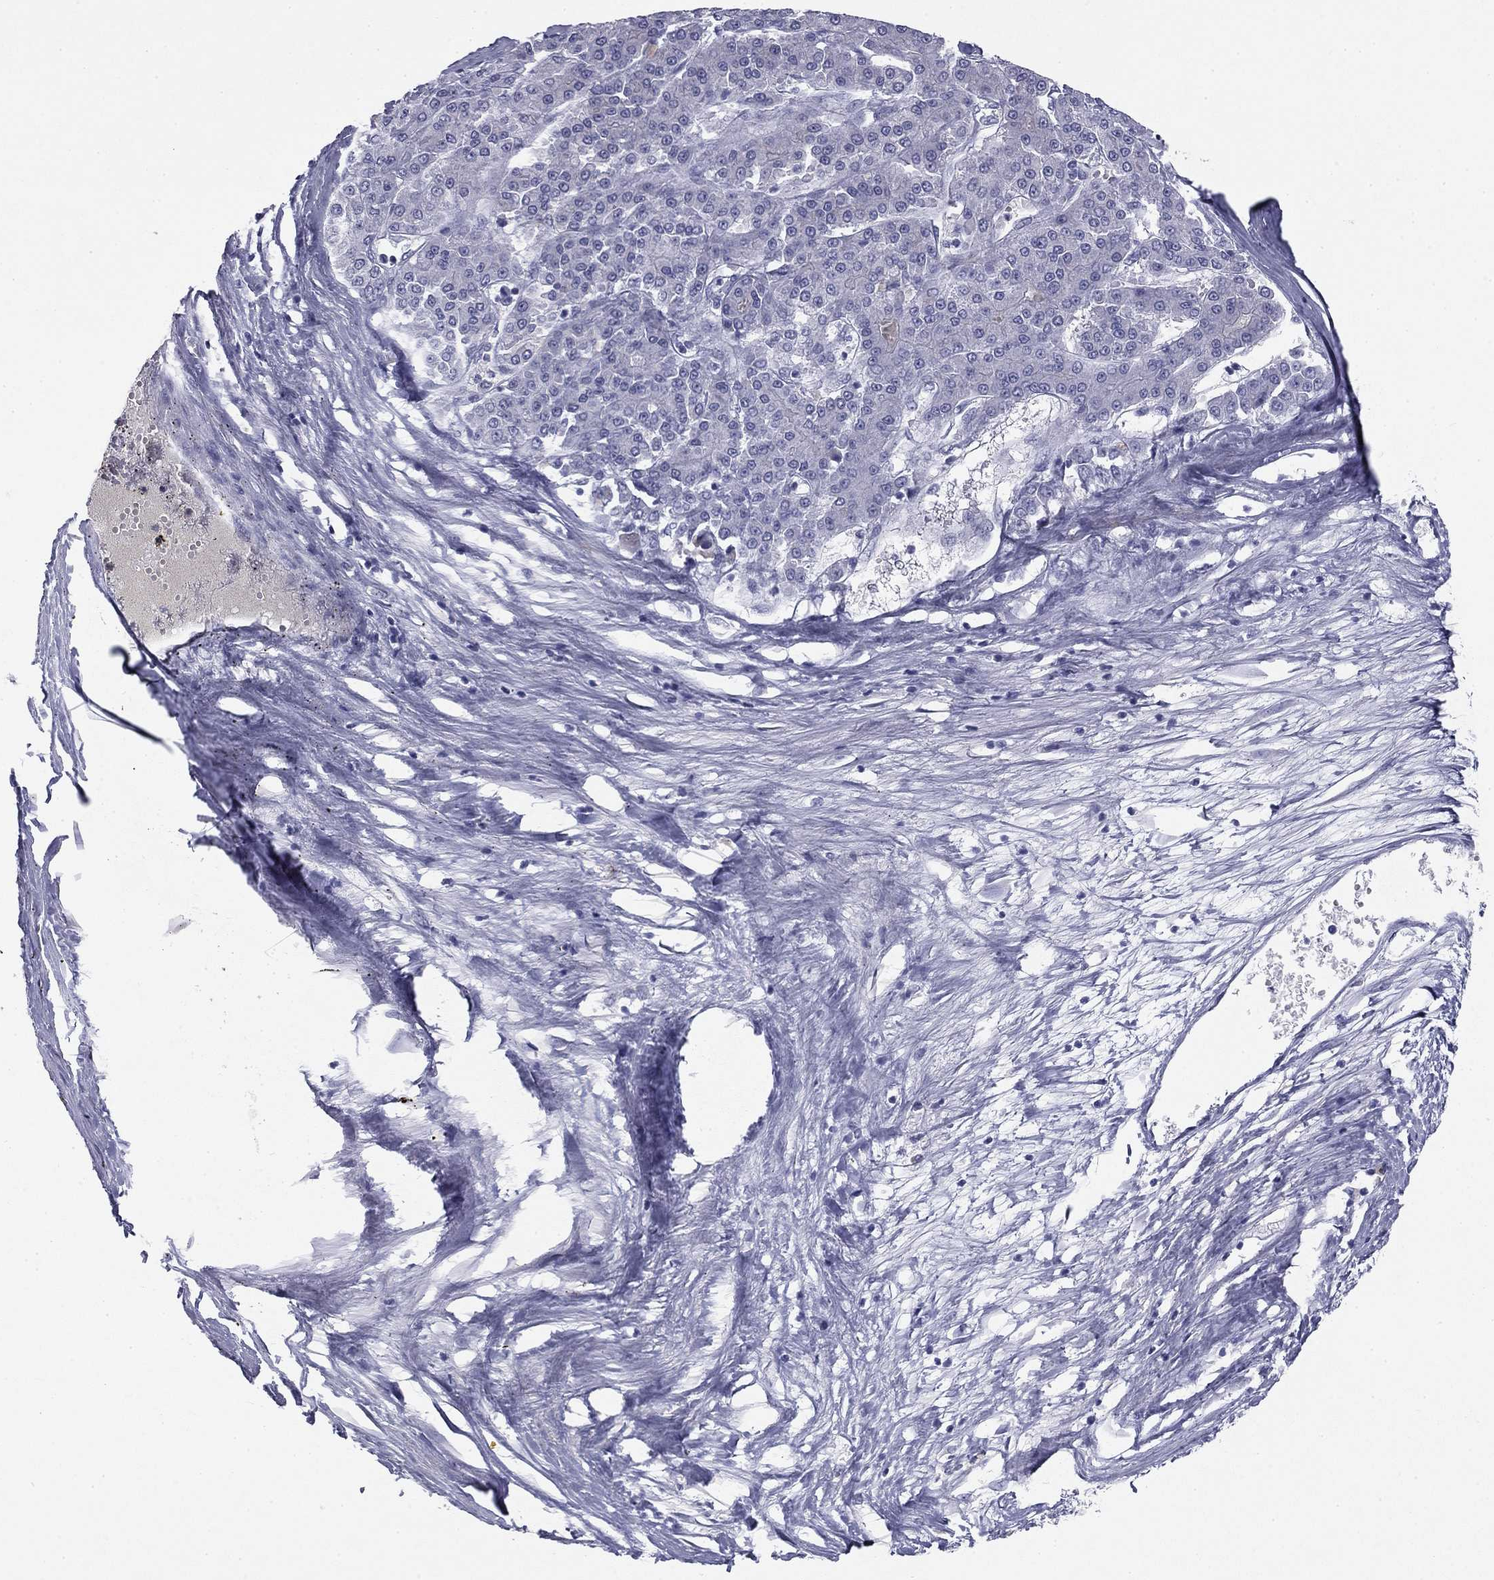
{"staining": {"intensity": "negative", "quantity": "none", "location": "none"}, "tissue": "liver cancer", "cell_type": "Tumor cells", "image_type": "cancer", "snomed": [{"axis": "morphology", "description": "Carcinoma, Hepatocellular, NOS"}, {"axis": "topography", "description": "Liver"}], "caption": "An immunohistochemistry (IHC) photomicrograph of liver cancer is shown. There is no staining in tumor cells of liver cancer.", "gene": "TFAP2B", "patient": {"sex": "male", "age": 70}}